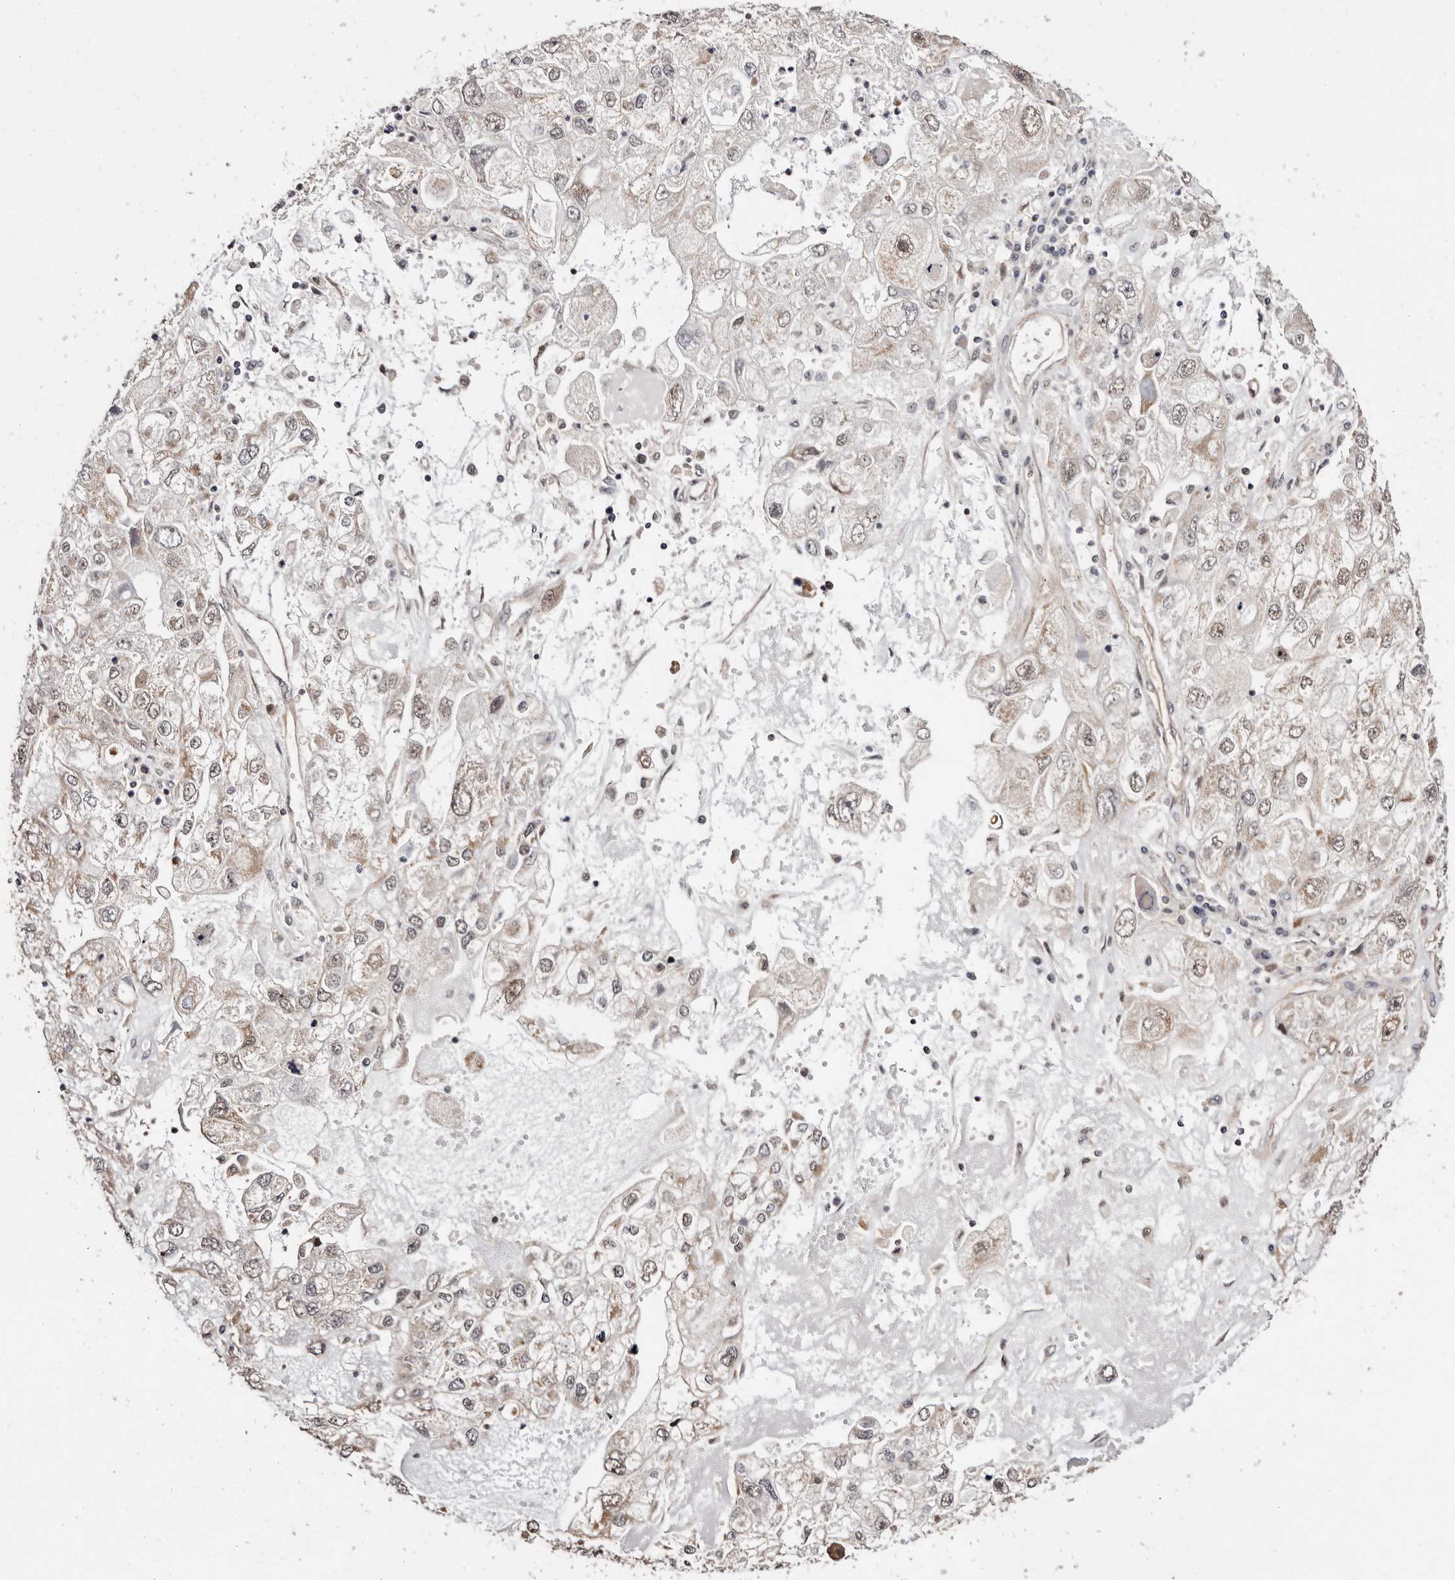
{"staining": {"intensity": "weak", "quantity": "<25%", "location": "nuclear"}, "tissue": "endometrial cancer", "cell_type": "Tumor cells", "image_type": "cancer", "snomed": [{"axis": "morphology", "description": "Adenocarcinoma, NOS"}, {"axis": "topography", "description": "Endometrium"}], "caption": "The IHC micrograph has no significant expression in tumor cells of endometrial adenocarcinoma tissue.", "gene": "CTNNBL1", "patient": {"sex": "female", "age": 49}}